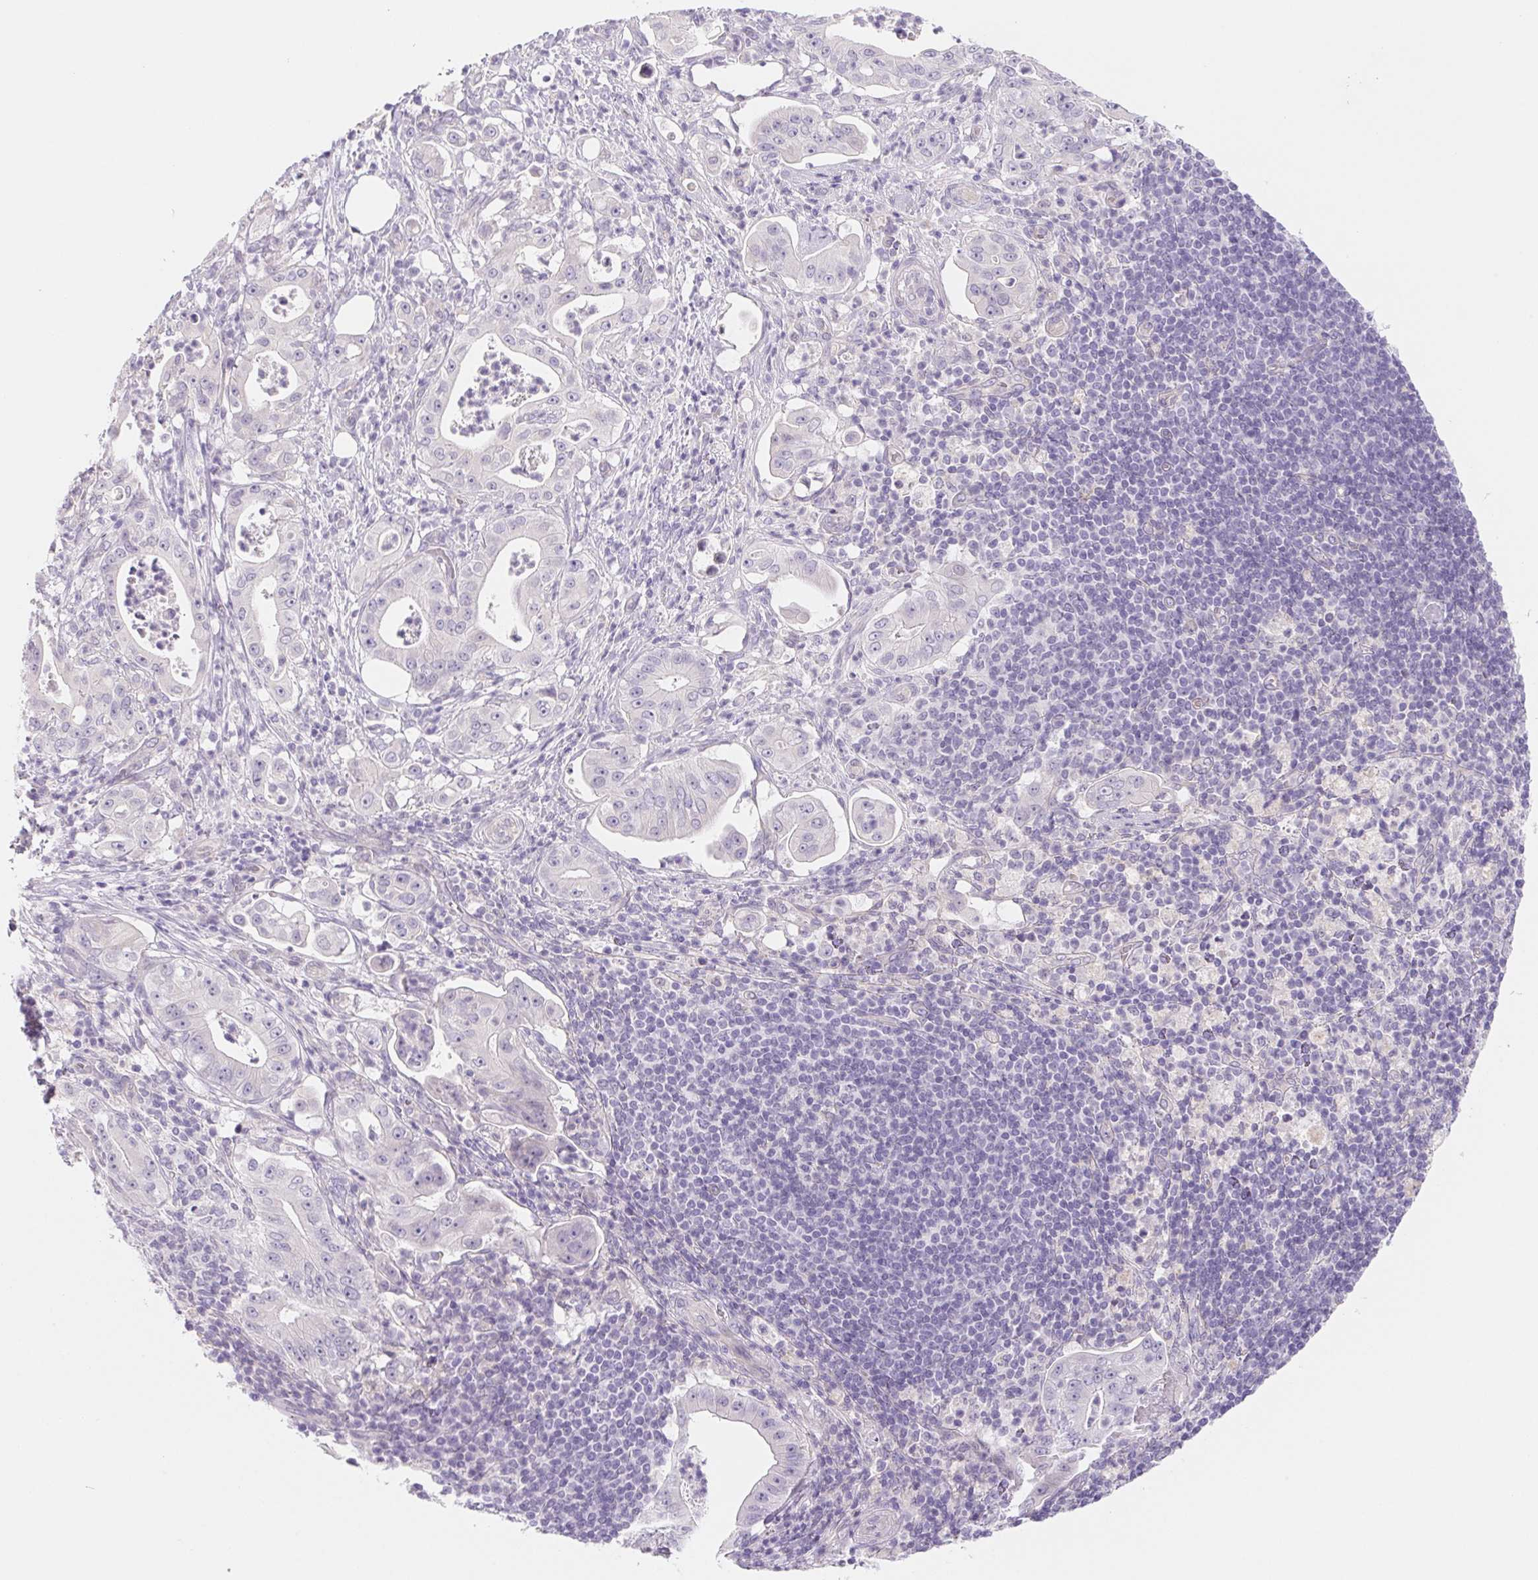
{"staining": {"intensity": "negative", "quantity": "none", "location": "none"}, "tissue": "pancreatic cancer", "cell_type": "Tumor cells", "image_type": "cancer", "snomed": [{"axis": "morphology", "description": "Adenocarcinoma, NOS"}, {"axis": "topography", "description": "Pancreas"}], "caption": "Adenocarcinoma (pancreatic) stained for a protein using IHC shows no expression tumor cells.", "gene": "CTNND2", "patient": {"sex": "male", "age": 71}}